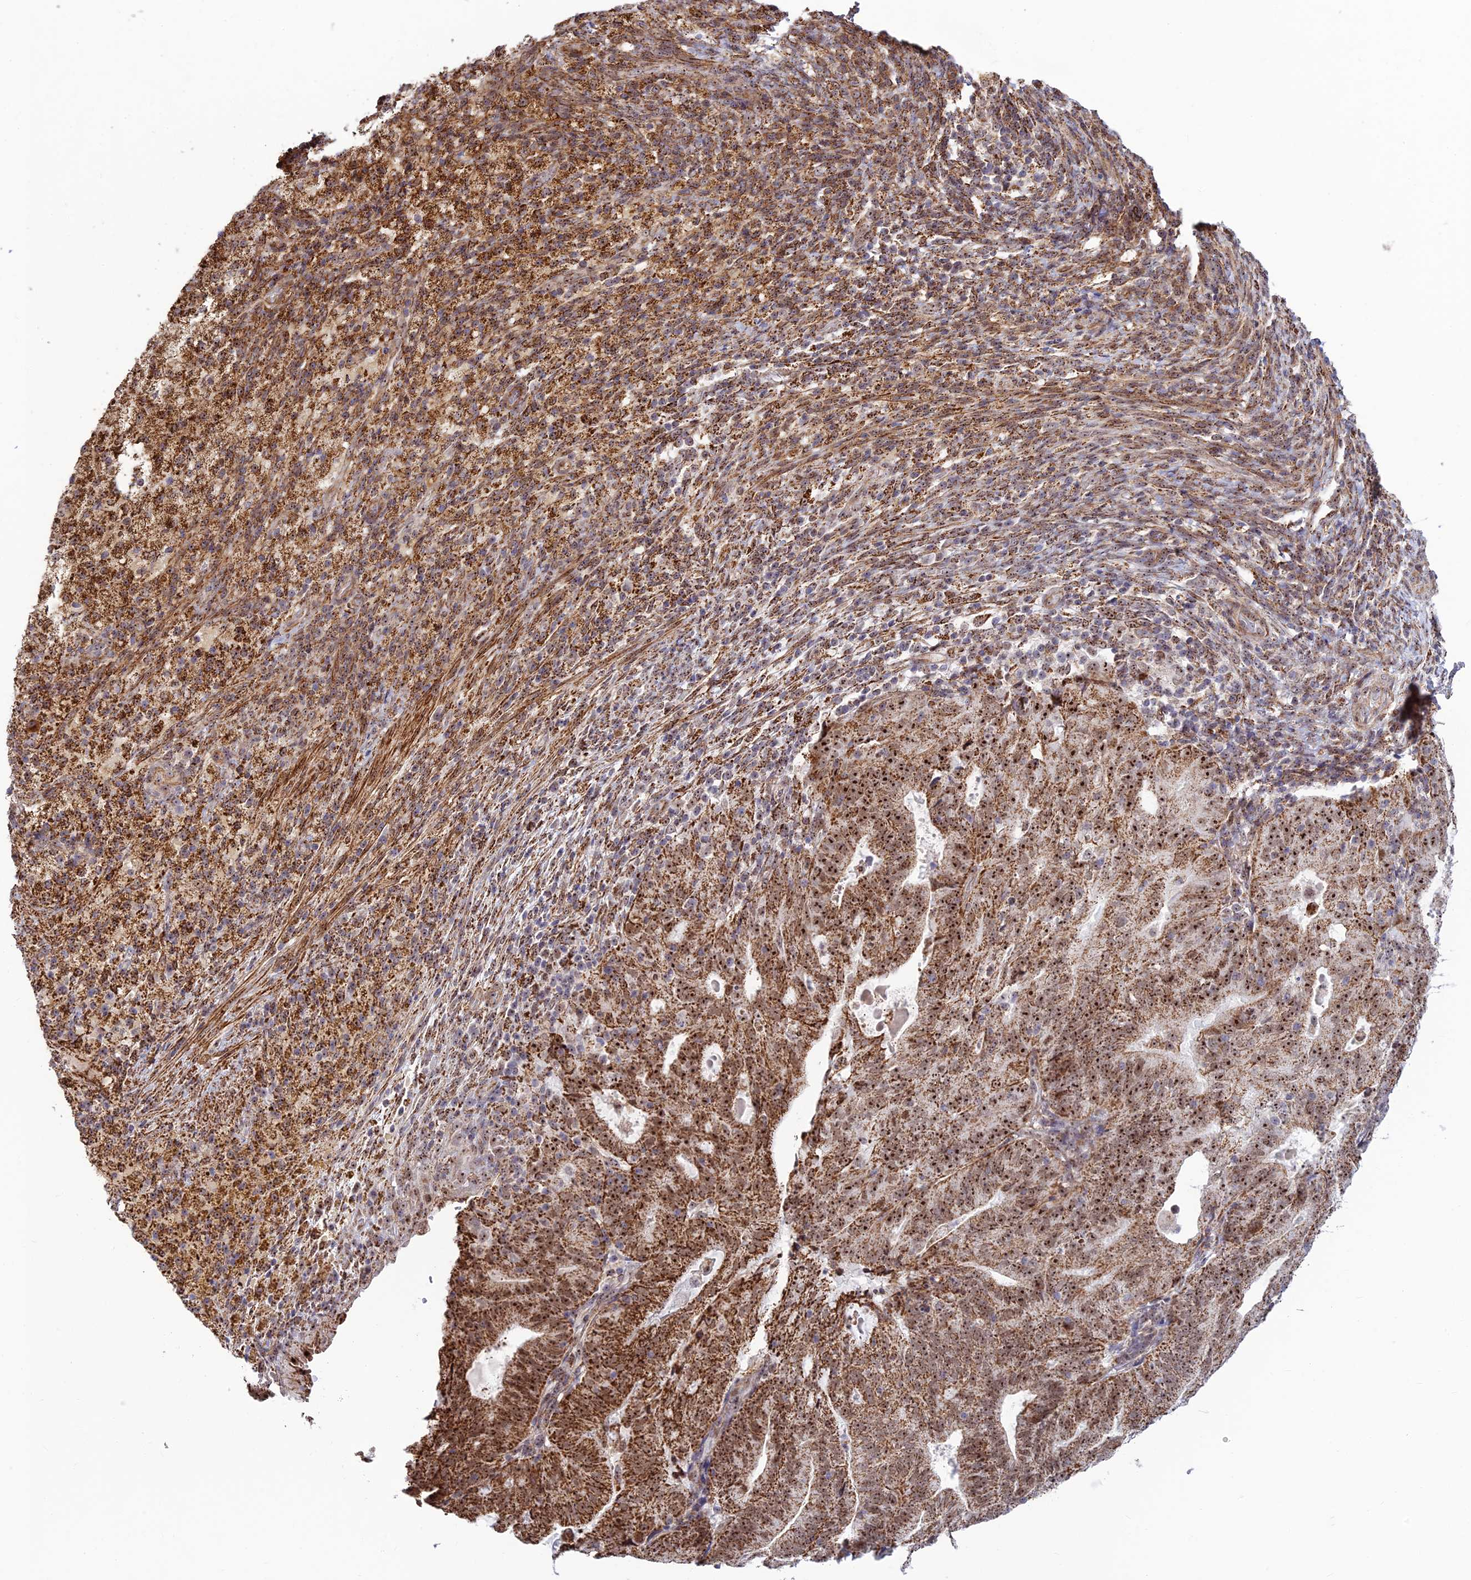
{"staining": {"intensity": "strong", "quantity": ">75%", "location": "cytoplasmic/membranous,nuclear"}, "tissue": "endometrial cancer", "cell_type": "Tumor cells", "image_type": "cancer", "snomed": [{"axis": "morphology", "description": "Adenocarcinoma, NOS"}, {"axis": "topography", "description": "Endometrium"}], "caption": "High-power microscopy captured an immunohistochemistry image of adenocarcinoma (endometrial), revealing strong cytoplasmic/membranous and nuclear staining in about >75% of tumor cells.", "gene": "POLR1G", "patient": {"sex": "female", "age": 70}}